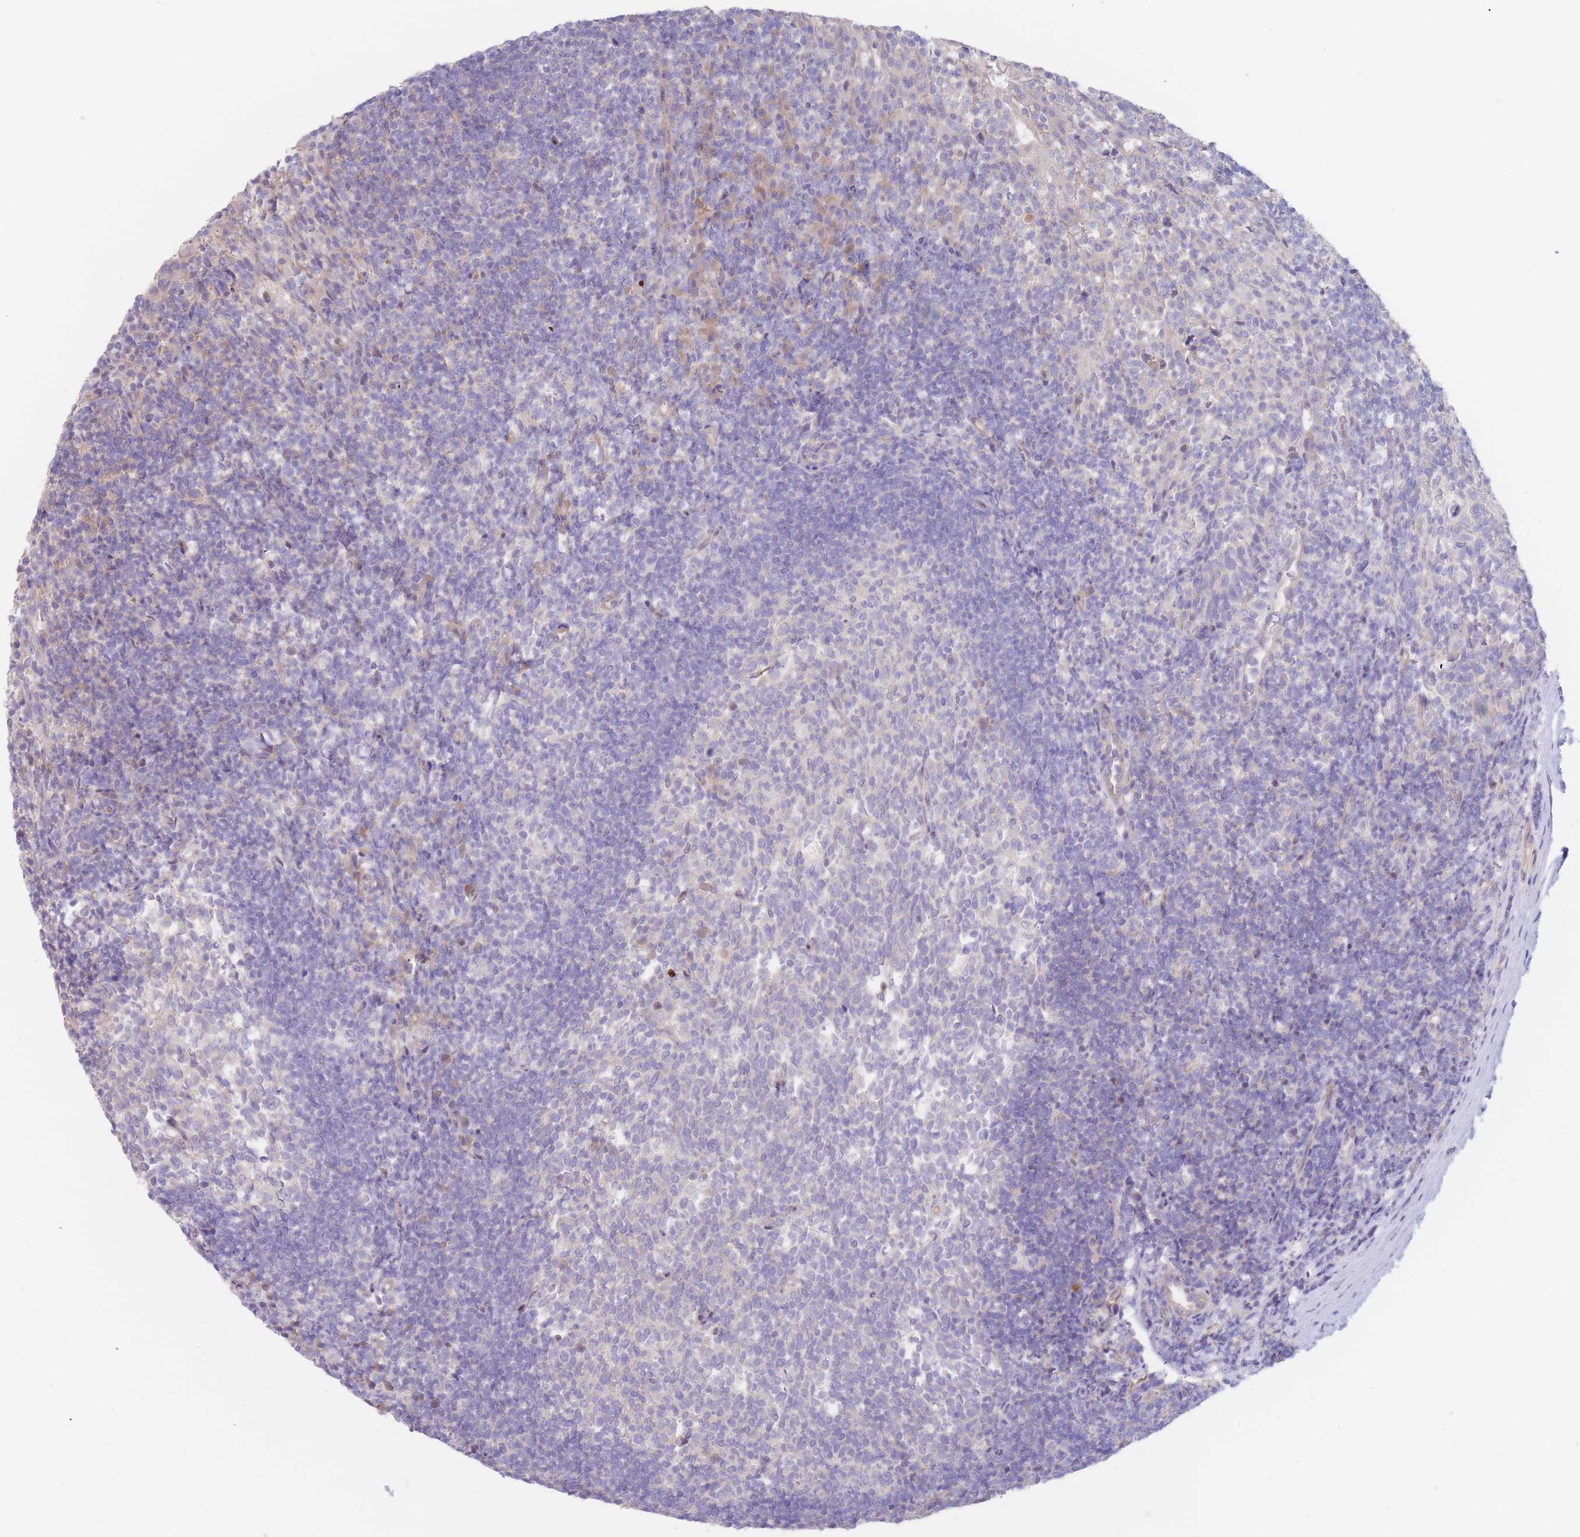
{"staining": {"intensity": "negative", "quantity": "none", "location": "none"}, "tissue": "tonsil", "cell_type": "Germinal center cells", "image_type": "normal", "snomed": [{"axis": "morphology", "description": "Normal tissue, NOS"}, {"axis": "topography", "description": "Tonsil"}], "caption": "DAB (3,3'-diaminobenzidine) immunohistochemical staining of unremarkable human tonsil reveals no significant expression in germinal center cells.", "gene": "ZNF281", "patient": {"sex": "female", "age": 10}}